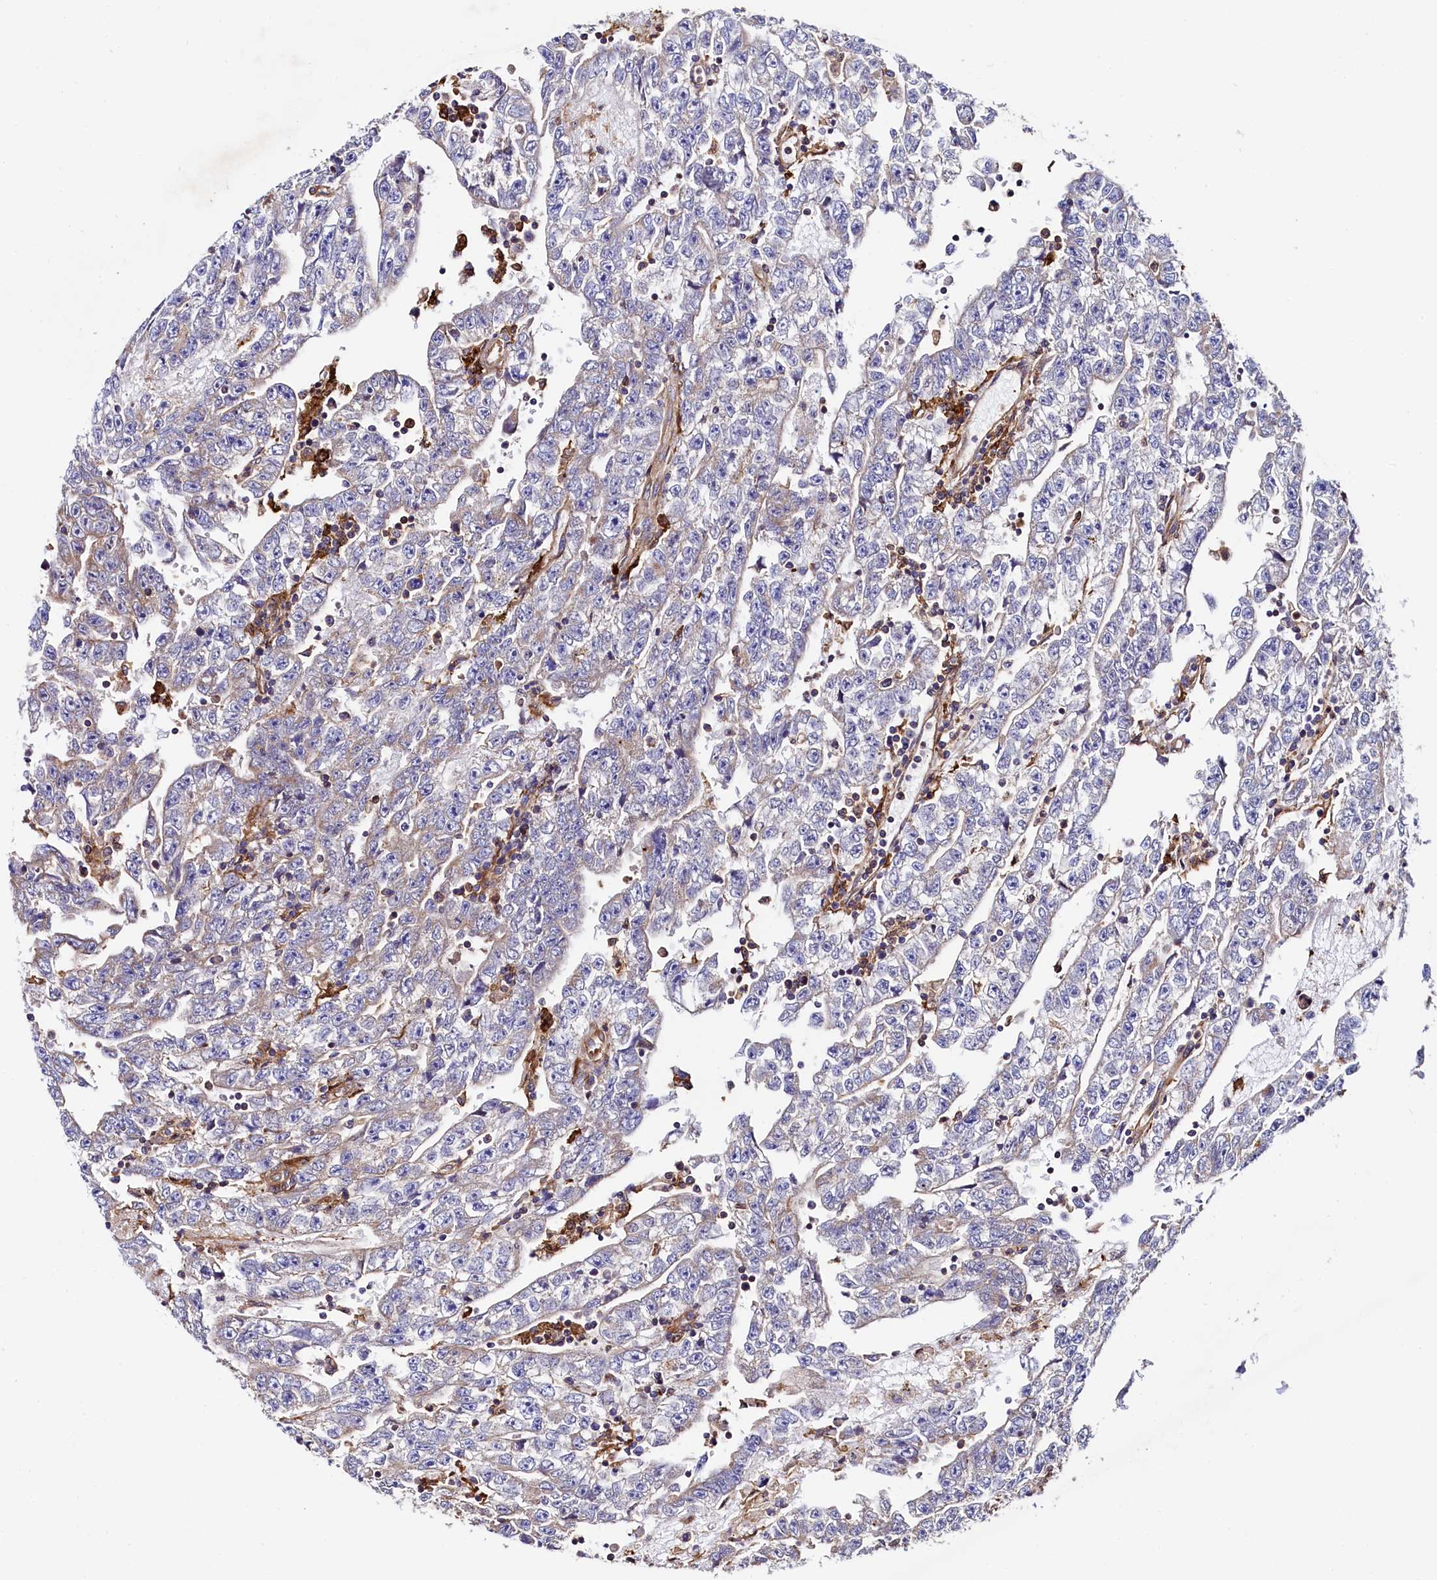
{"staining": {"intensity": "weak", "quantity": "<25%", "location": "cytoplasmic/membranous"}, "tissue": "testis cancer", "cell_type": "Tumor cells", "image_type": "cancer", "snomed": [{"axis": "morphology", "description": "Carcinoma, Embryonal, NOS"}, {"axis": "topography", "description": "Testis"}], "caption": "Protein analysis of testis cancer displays no significant staining in tumor cells.", "gene": "STAMBPL1", "patient": {"sex": "male", "age": 25}}